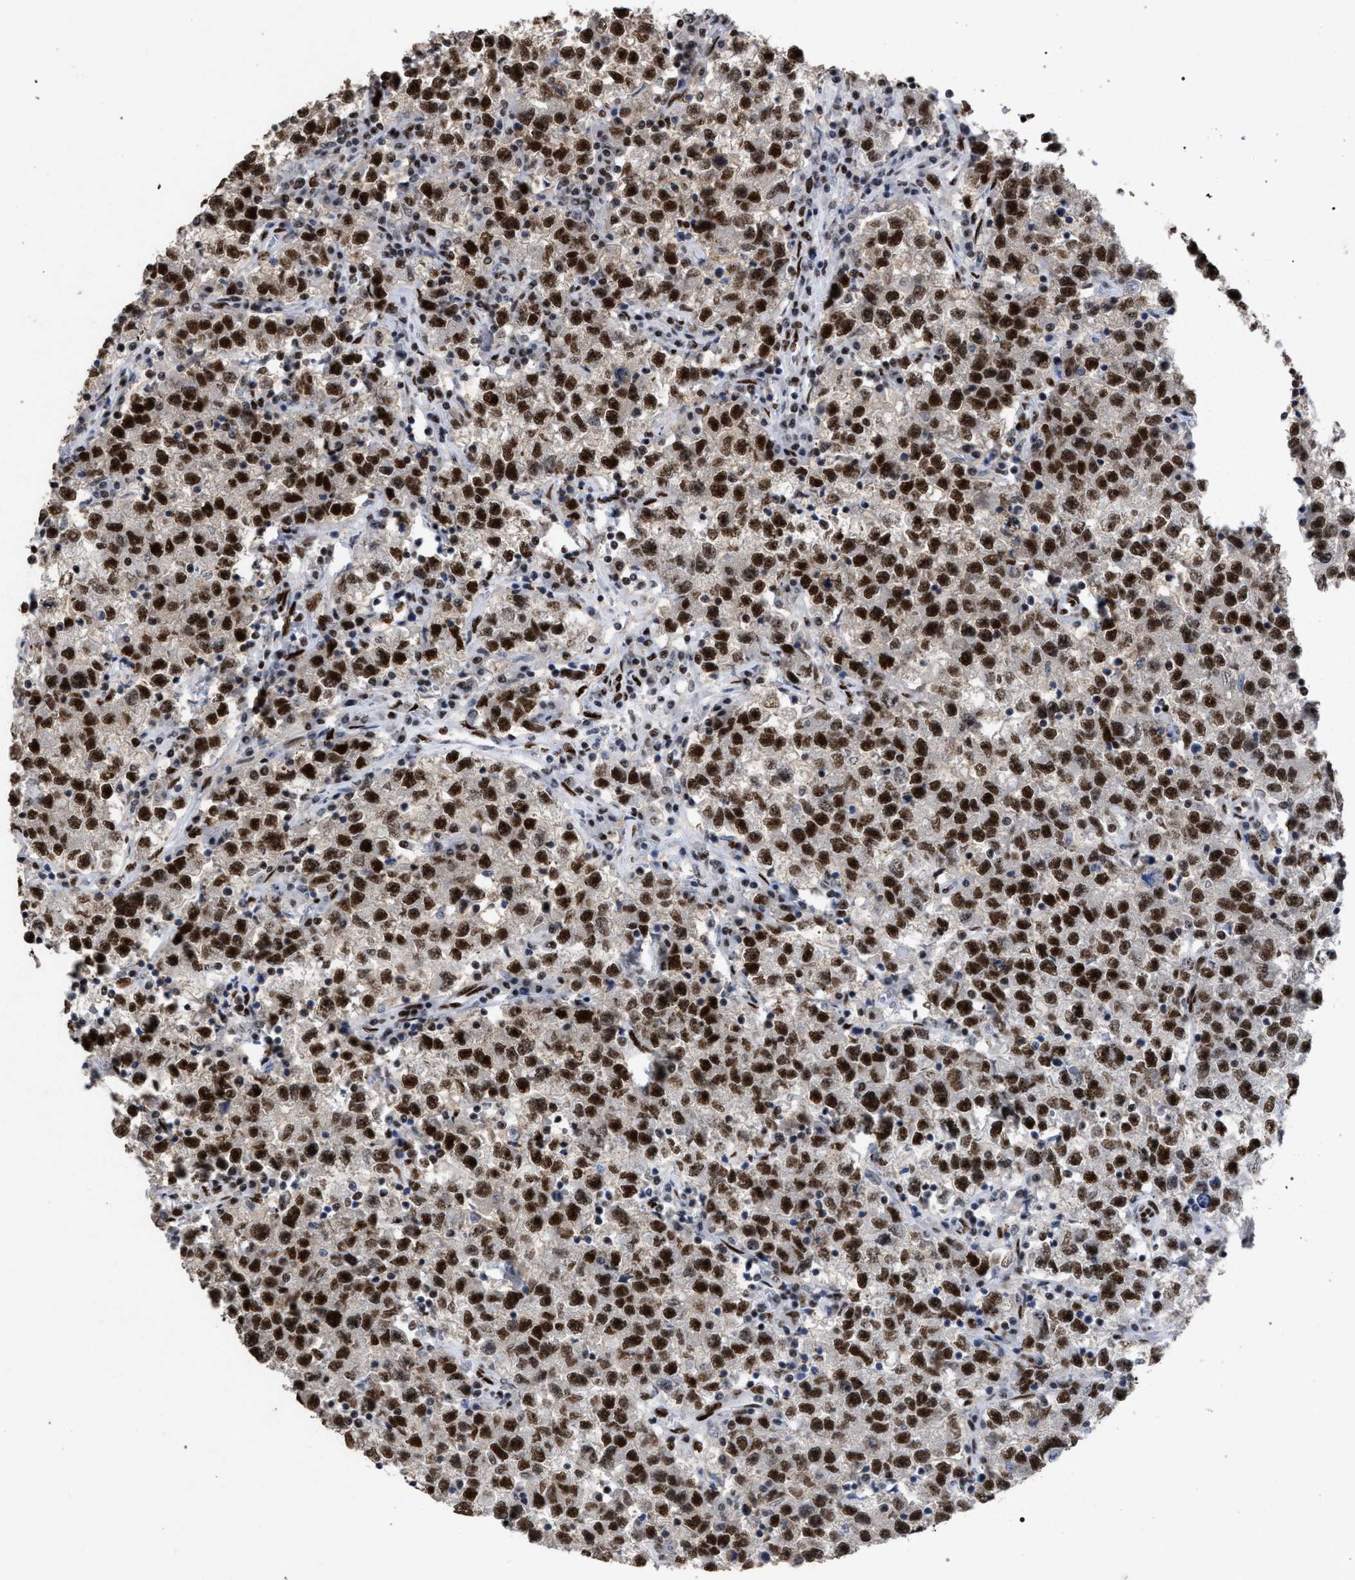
{"staining": {"intensity": "strong", "quantity": ">75%", "location": "nuclear"}, "tissue": "testis cancer", "cell_type": "Tumor cells", "image_type": "cancer", "snomed": [{"axis": "morphology", "description": "Seminoma, NOS"}, {"axis": "topography", "description": "Testis"}], "caption": "A brown stain shows strong nuclear expression of a protein in human testis cancer tumor cells.", "gene": "TP53BP1", "patient": {"sex": "male", "age": 22}}